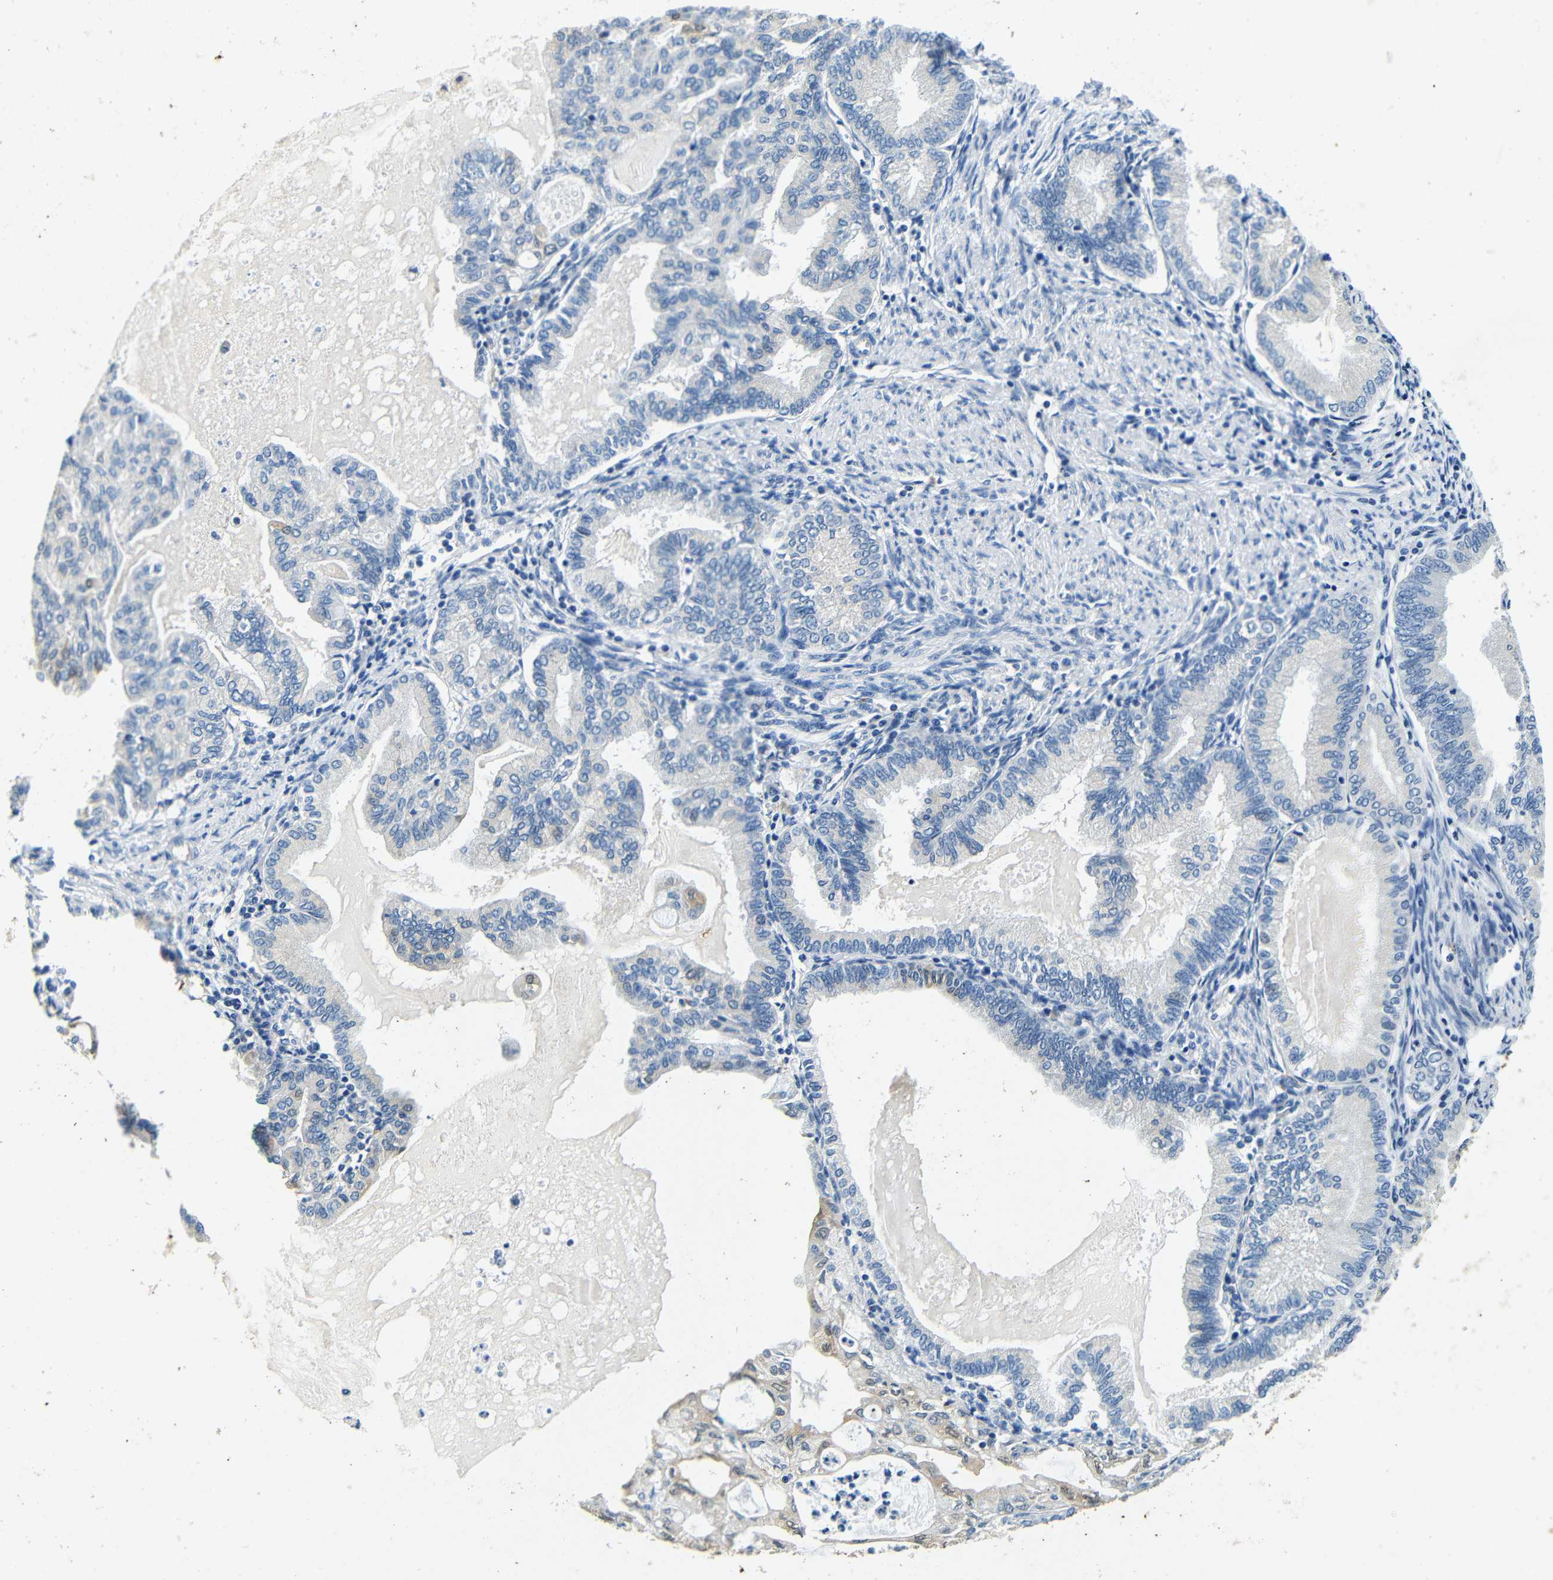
{"staining": {"intensity": "negative", "quantity": "none", "location": "none"}, "tissue": "endometrial cancer", "cell_type": "Tumor cells", "image_type": "cancer", "snomed": [{"axis": "morphology", "description": "Adenocarcinoma, NOS"}, {"axis": "topography", "description": "Endometrium"}], "caption": "The immunohistochemistry photomicrograph has no significant staining in tumor cells of endometrial adenocarcinoma tissue. (DAB (3,3'-diaminobenzidine) immunohistochemistry visualized using brightfield microscopy, high magnification).", "gene": "FMO5", "patient": {"sex": "female", "age": 86}}